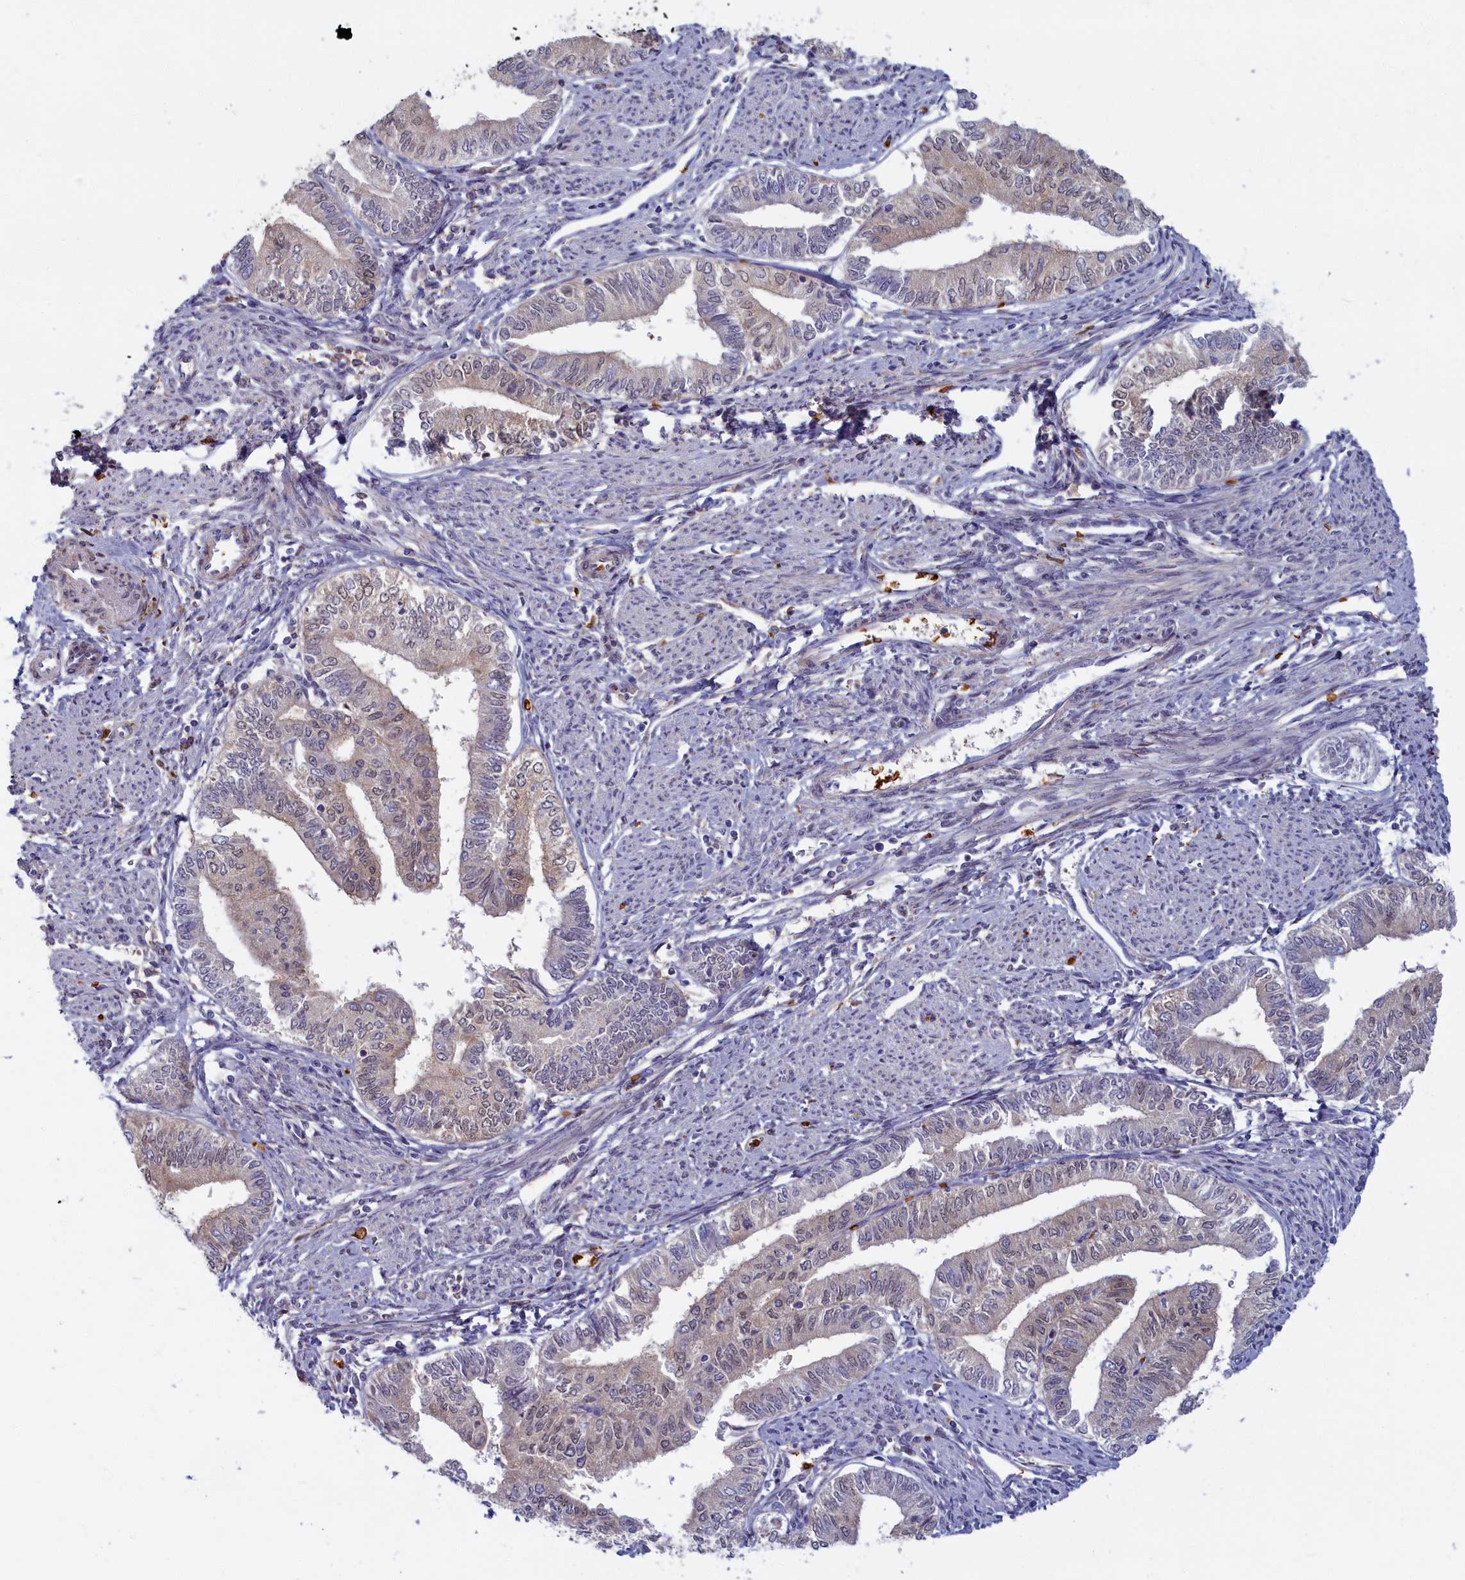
{"staining": {"intensity": "weak", "quantity": "<25%", "location": "cytoplasmic/membranous"}, "tissue": "endometrial cancer", "cell_type": "Tumor cells", "image_type": "cancer", "snomed": [{"axis": "morphology", "description": "Adenocarcinoma, NOS"}, {"axis": "topography", "description": "Endometrium"}], "caption": "Tumor cells are negative for brown protein staining in endometrial cancer.", "gene": "BLVRB", "patient": {"sex": "female", "age": 66}}